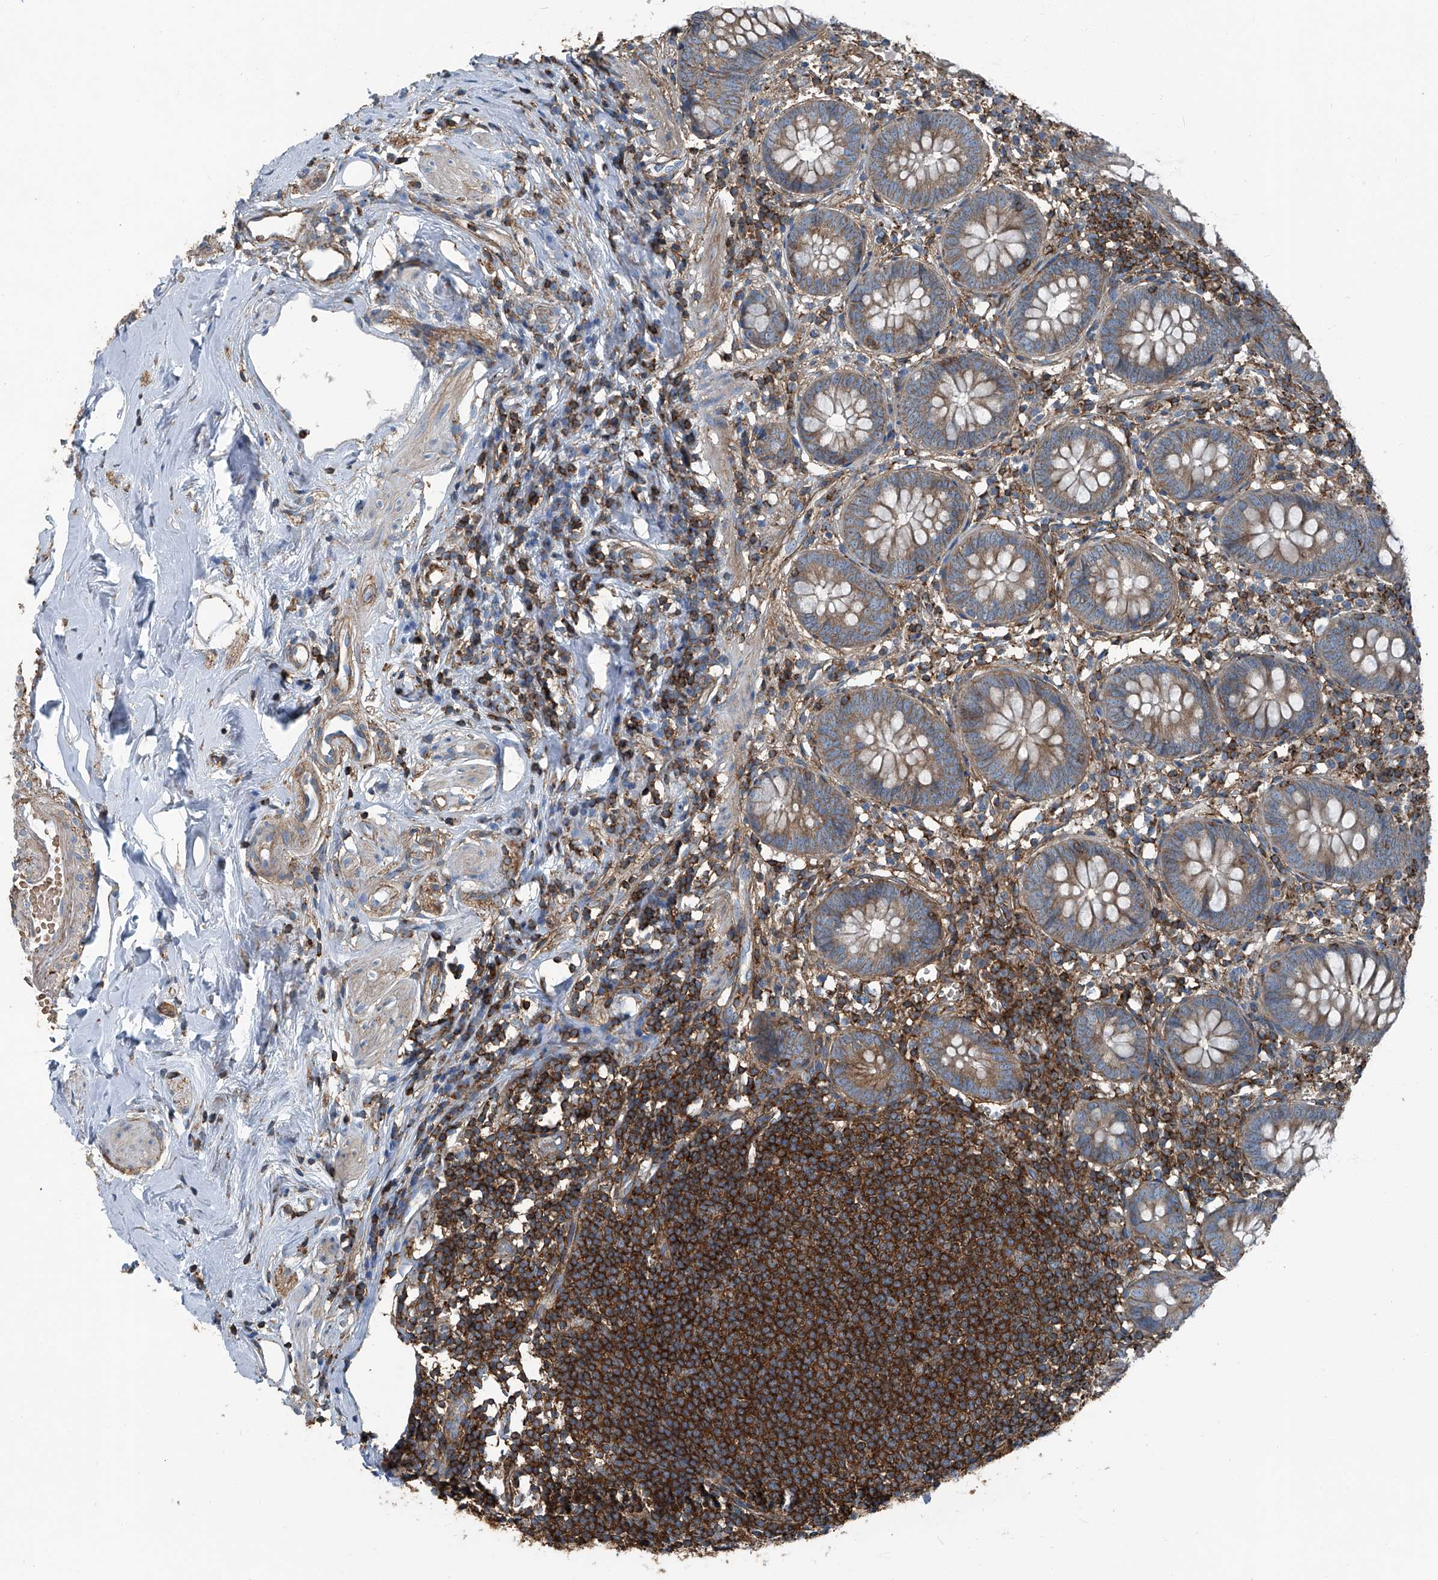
{"staining": {"intensity": "moderate", "quantity": "25%-75%", "location": "cytoplasmic/membranous"}, "tissue": "appendix", "cell_type": "Glandular cells", "image_type": "normal", "snomed": [{"axis": "morphology", "description": "Normal tissue, NOS"}, {"axis": "topography", "description": "Appendix"}], "caption": "IHC histopathology image of benign appendix: appendix stained using IHC shows medium levels of moderate protein expression localized specifically in the cytoplasmic/membranous of glandular cells, appearing as a cytoplasmic/membranous brown color.", "gene": "SEPTIN7", "patient": {"sex": "female", "age": 62}}